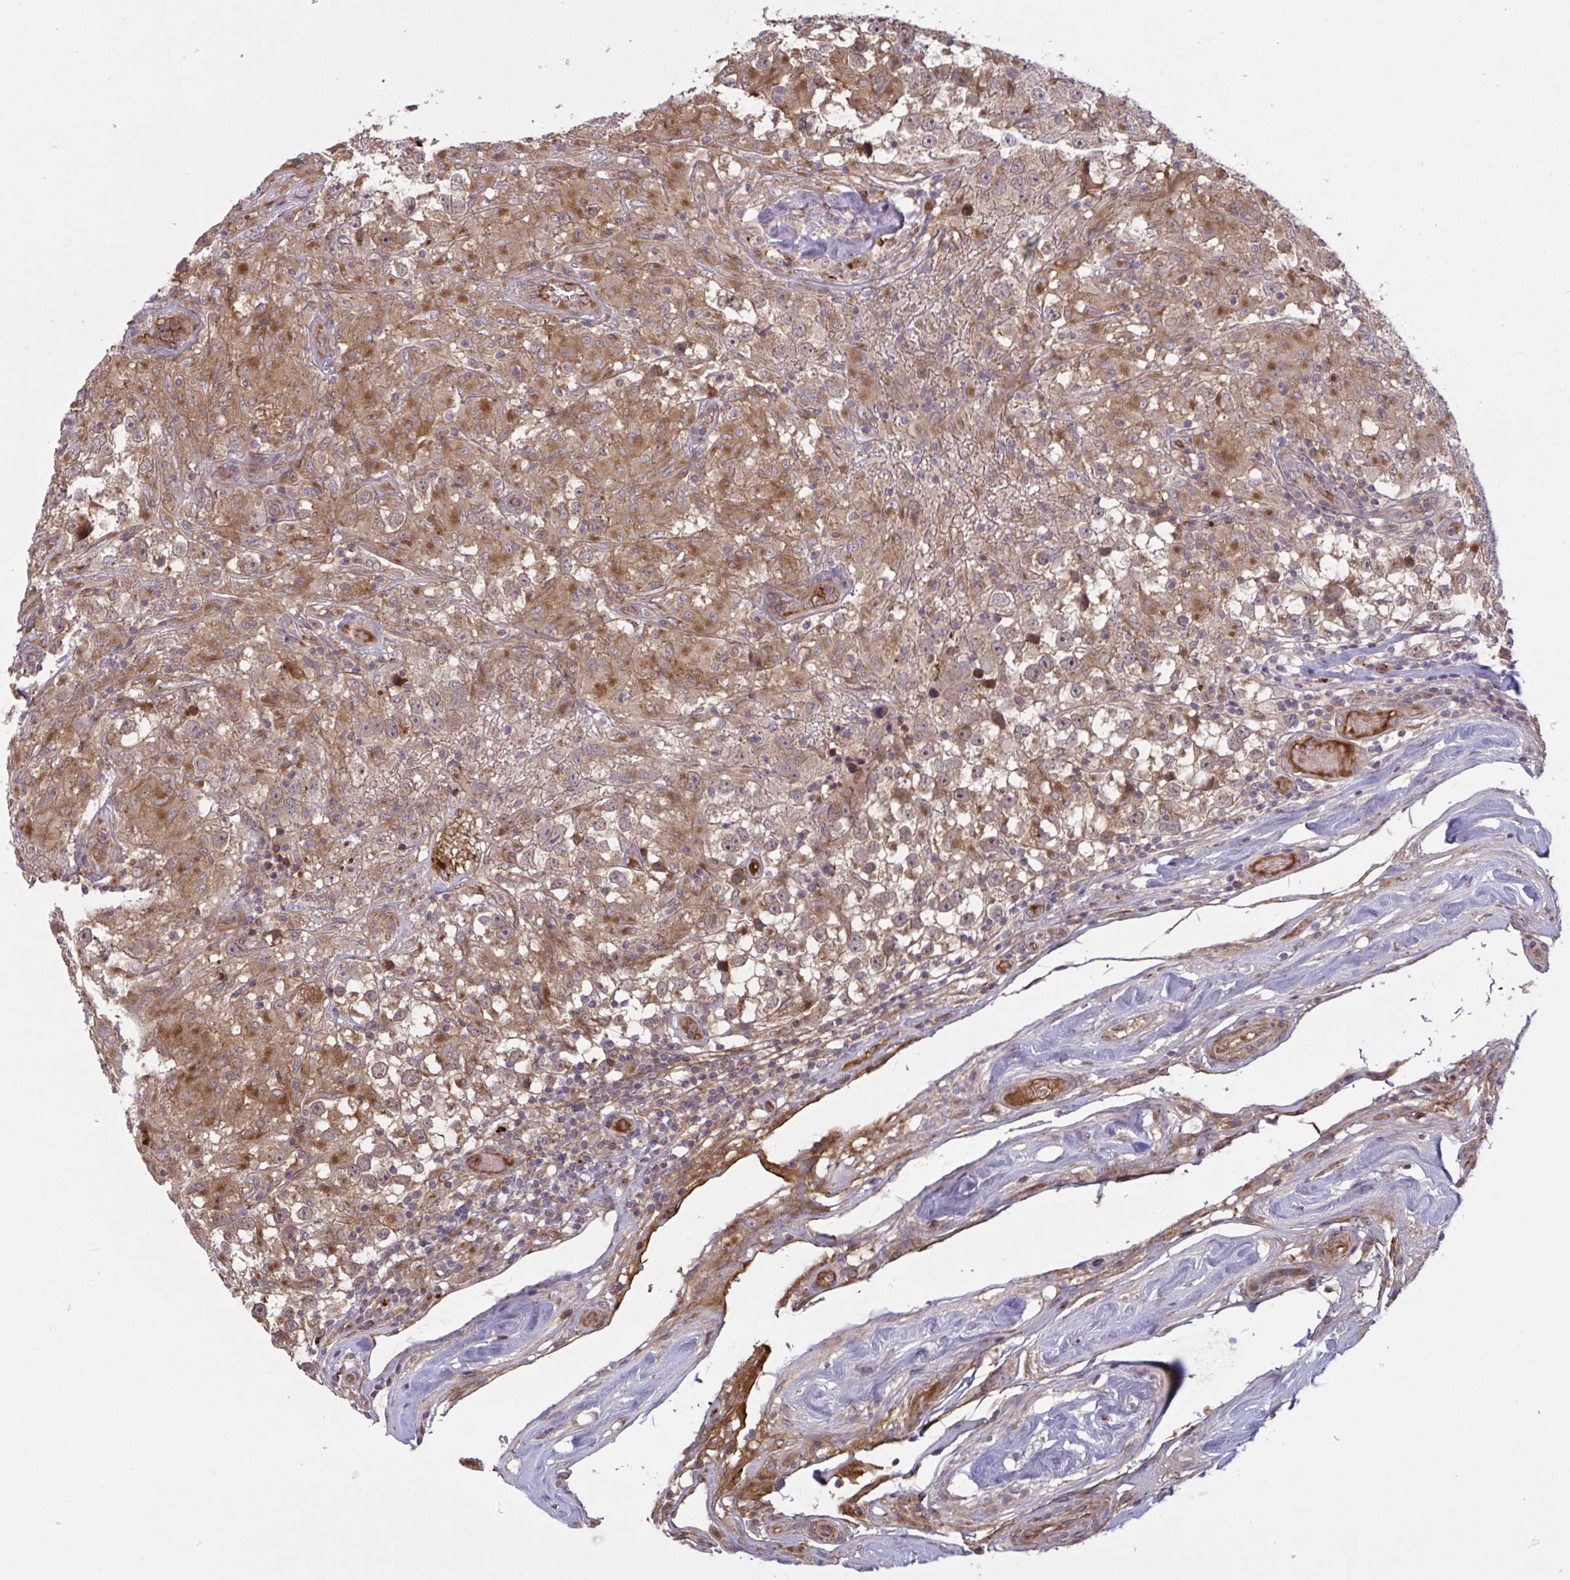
{"staining": {"intensity": "moderate", "quantity": ">75%", "location": "cytoplasmic/membranous"}, "tissue": "testis cancer", "cell_type": "Tumor cells", "image_type": "cancer", "snomed": [{"axis": "morphology", "description": "Seminoma, NOS"}, {"axis": "topography", "description": "Testis"}], "caption": "Immunohistochemical staining of human testis seminoma displays medium levels of moderate cytoplasmic/membranous protein positivity in about >75% of tumor cells.", "gene": "IL1R1", "patient": {"sex": "male", "age": 46}}